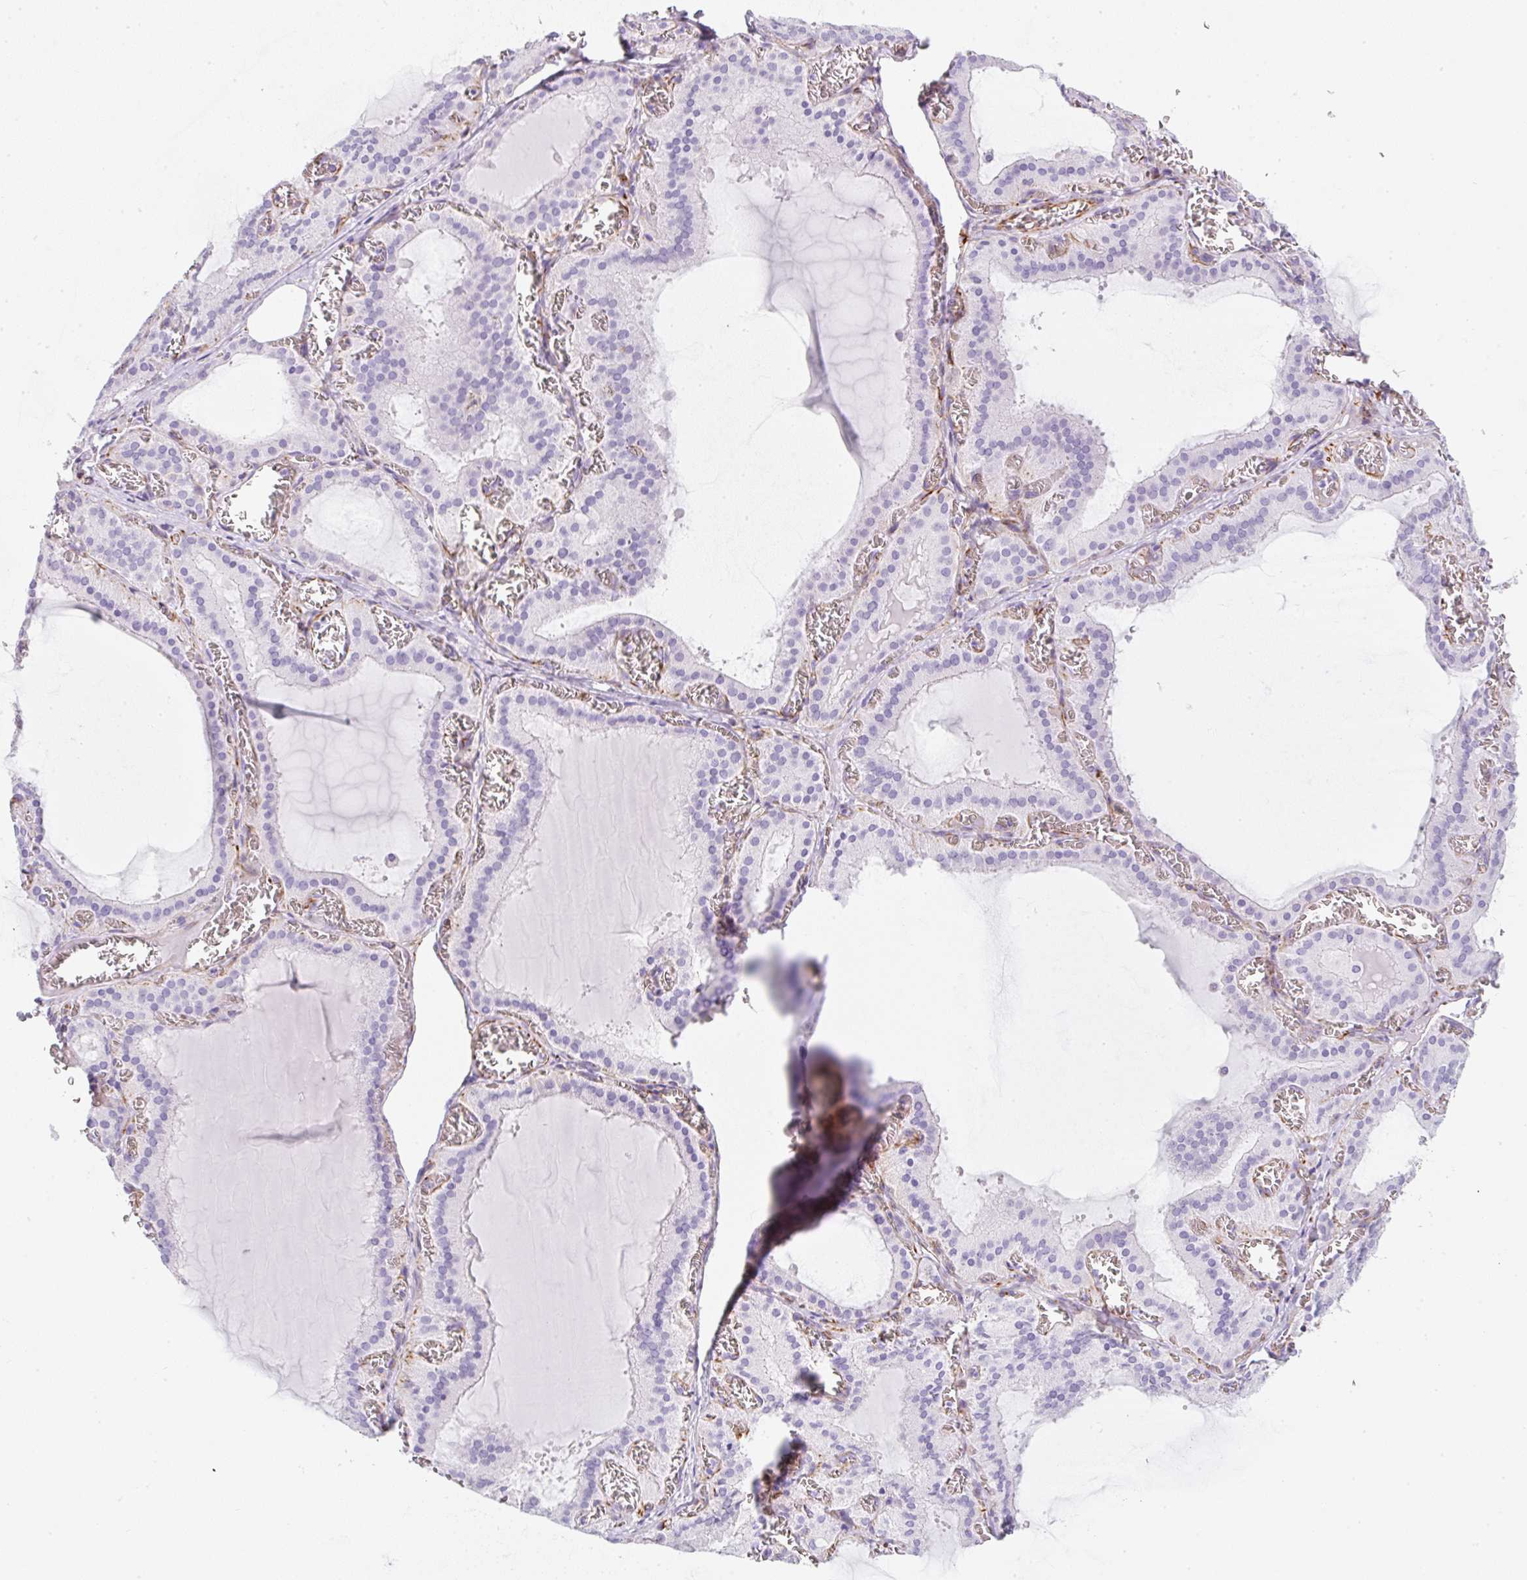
{"staining": {"intensity": "negative", "quantity": "none", "location": "none"}, "tissue": "thyroid gland", "cell_type": "Glandular cells", "image_type": "normal", "snomed": [{"axis": "morphology", "description": "Normal tissue, NOS"}, {"axis": "topography", "description": "Thyroid gland"}], "caption": "Immunohistochemical staining of normal thyroid gland reveals no significant expression in glandular cells. (Stains: DAB (3,3'-diaminobenzidine) IHC with hematoxylin counter stain, Microscopy: brightfield microscopy at high magnification).", "gene": "ZNF689", "patient": {"sex": "female", "age": 30}}